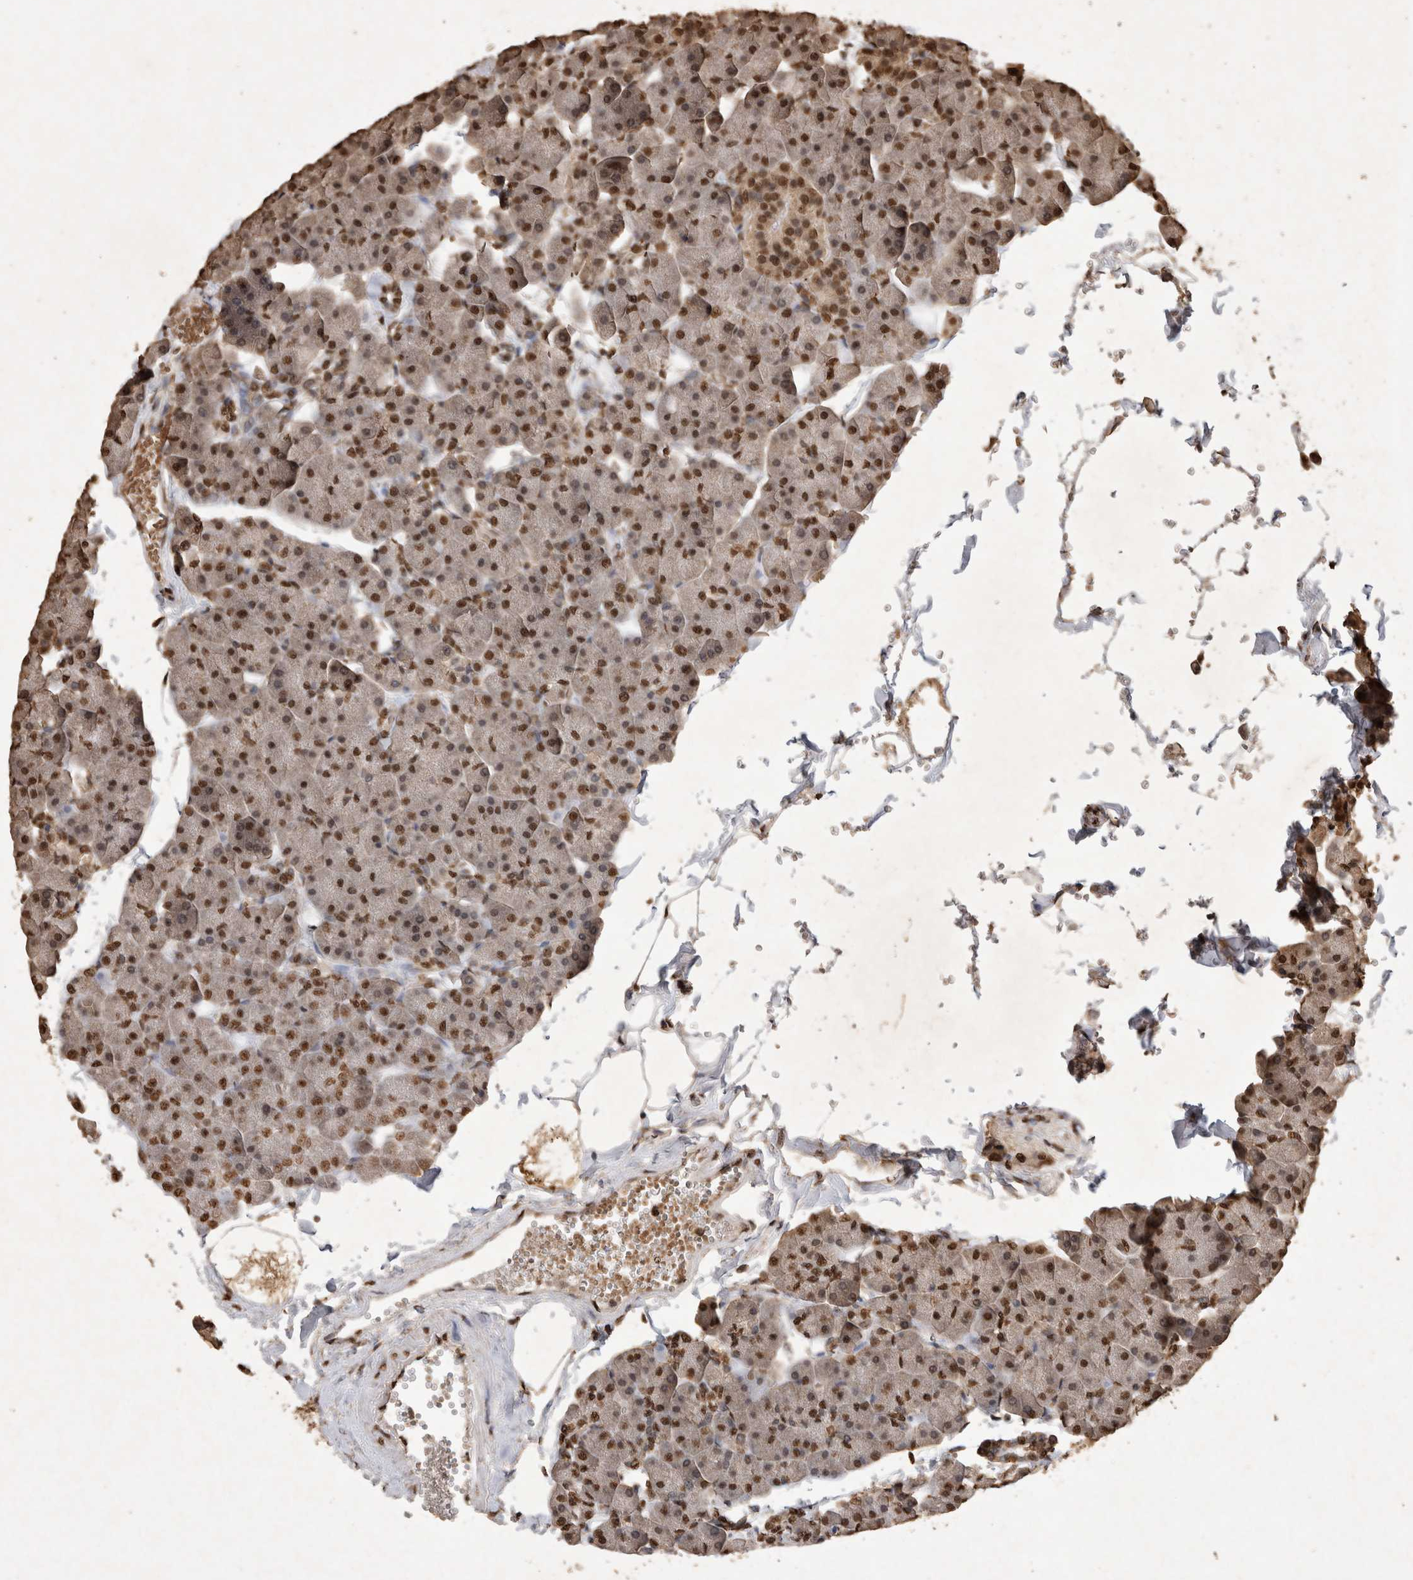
{"staining": {"intensity": "moderate", "quantity": ">75%", "location": "nuclear"}, "tissue": "pancreas", "cell_type": "Exocrine glandular cells", "image_type": "normal", "snomed": [{"axis": "morphology", "description": "Normal tissue, NOS"}, {"axis": "topography", "description": "Pancreas"}], "caption": "The histopathology image shows immunohistochemical staining of unremarkable pancreas. There is moderate nuclear staining is identified in approximately >75% of exocrine glandular cells. (DAB (3,3'-diaminobenzidine) IHC, brown staining for protein, blue staining for nuclei).", "gene": "OAS2", "patient": {"sex": "male", "age": 35}}